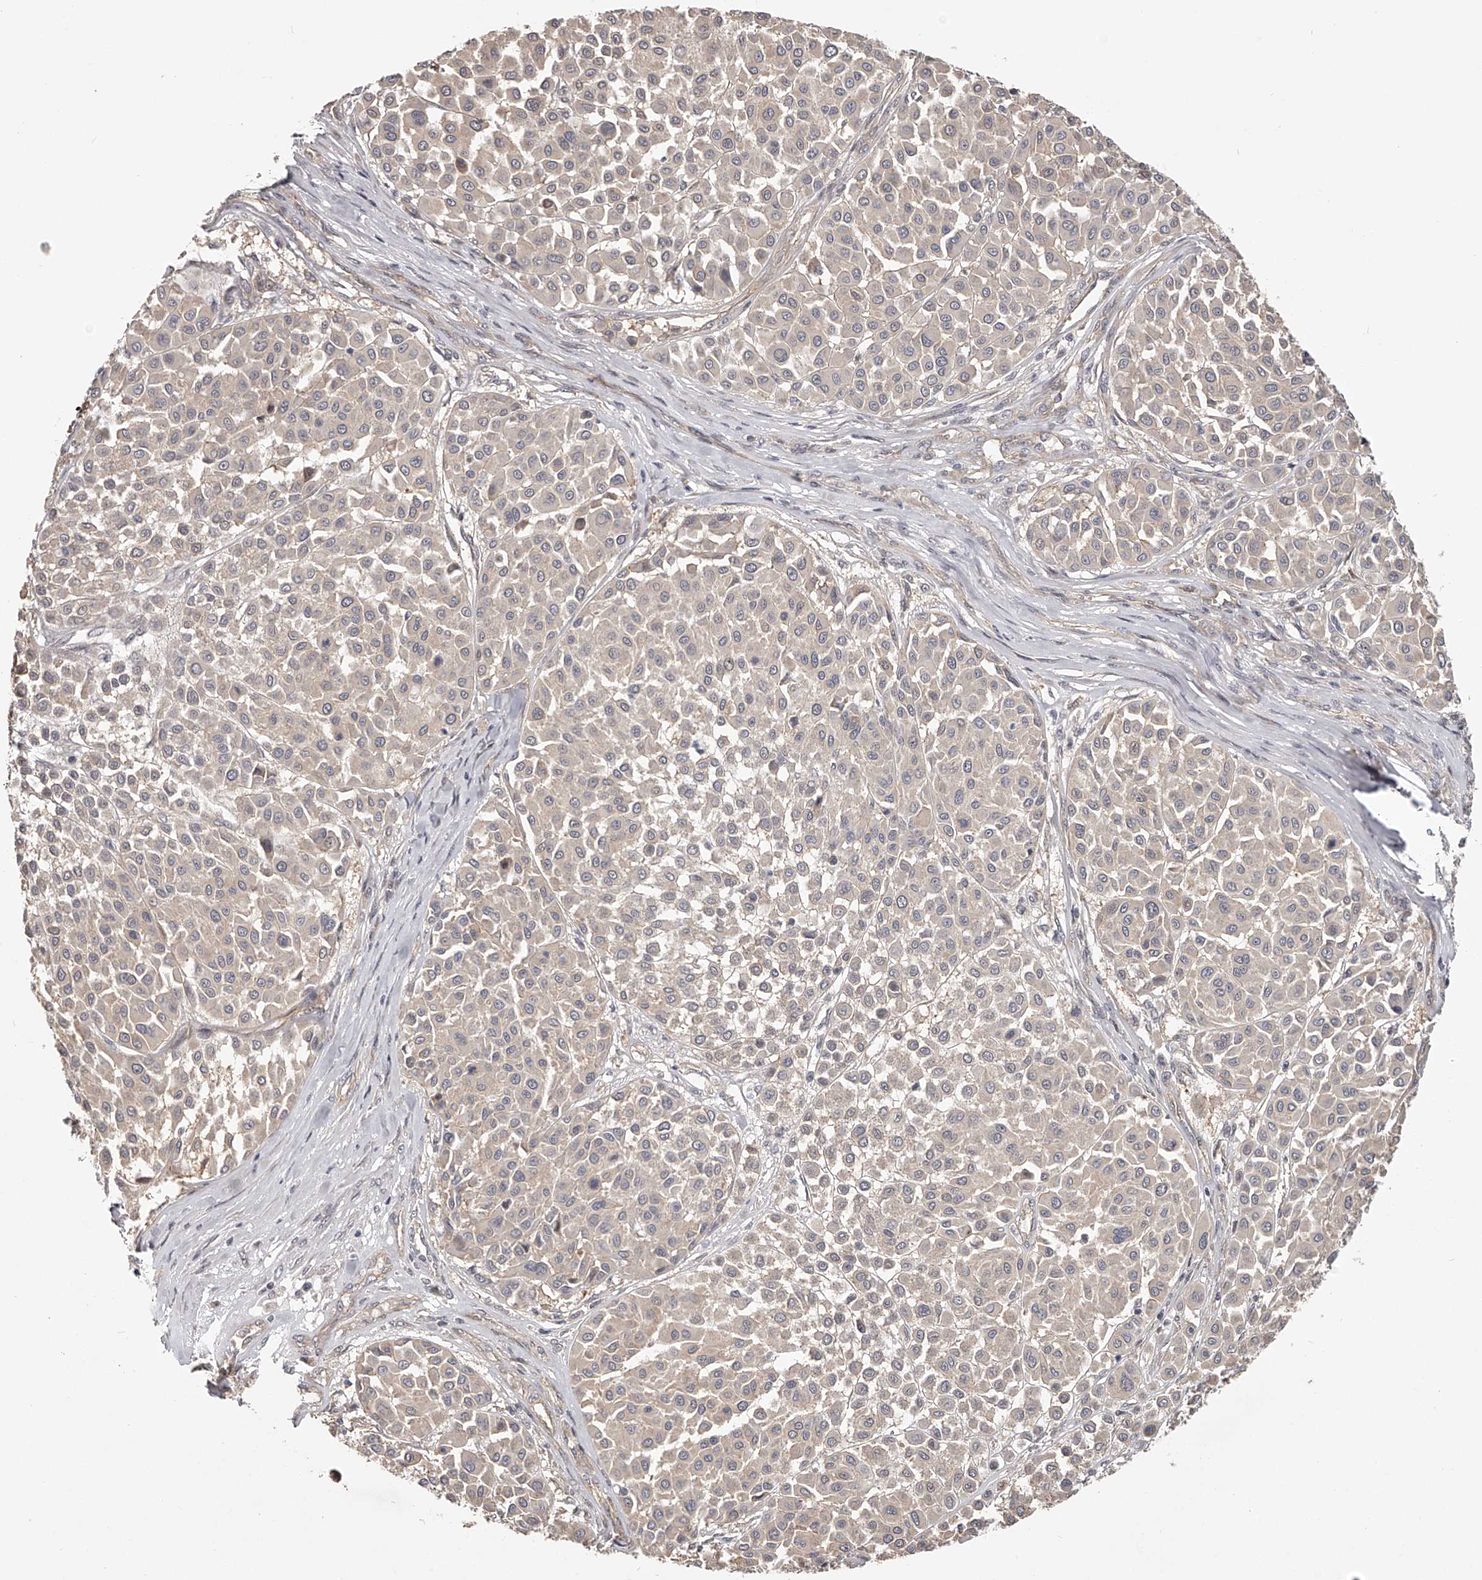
{"staining": {"intensity": "negative", "quantity": "none", "location": "none"}, "tissue": "melanoma", "cell_type": "Tumor cells", "image_type": "cancer", "snomed": [{"axis": "morphology", "description": "Malignant melanoma, Metastatic site"}, {"axis": "topography", "description": "Soft tissue"}], "caption": "Melanoma stained for a protein using immunohistochemistry (IHC) reveals no expression tumor cells.", "gene": "ZNF582", "patient": {"sex": "male", "age": 41}}